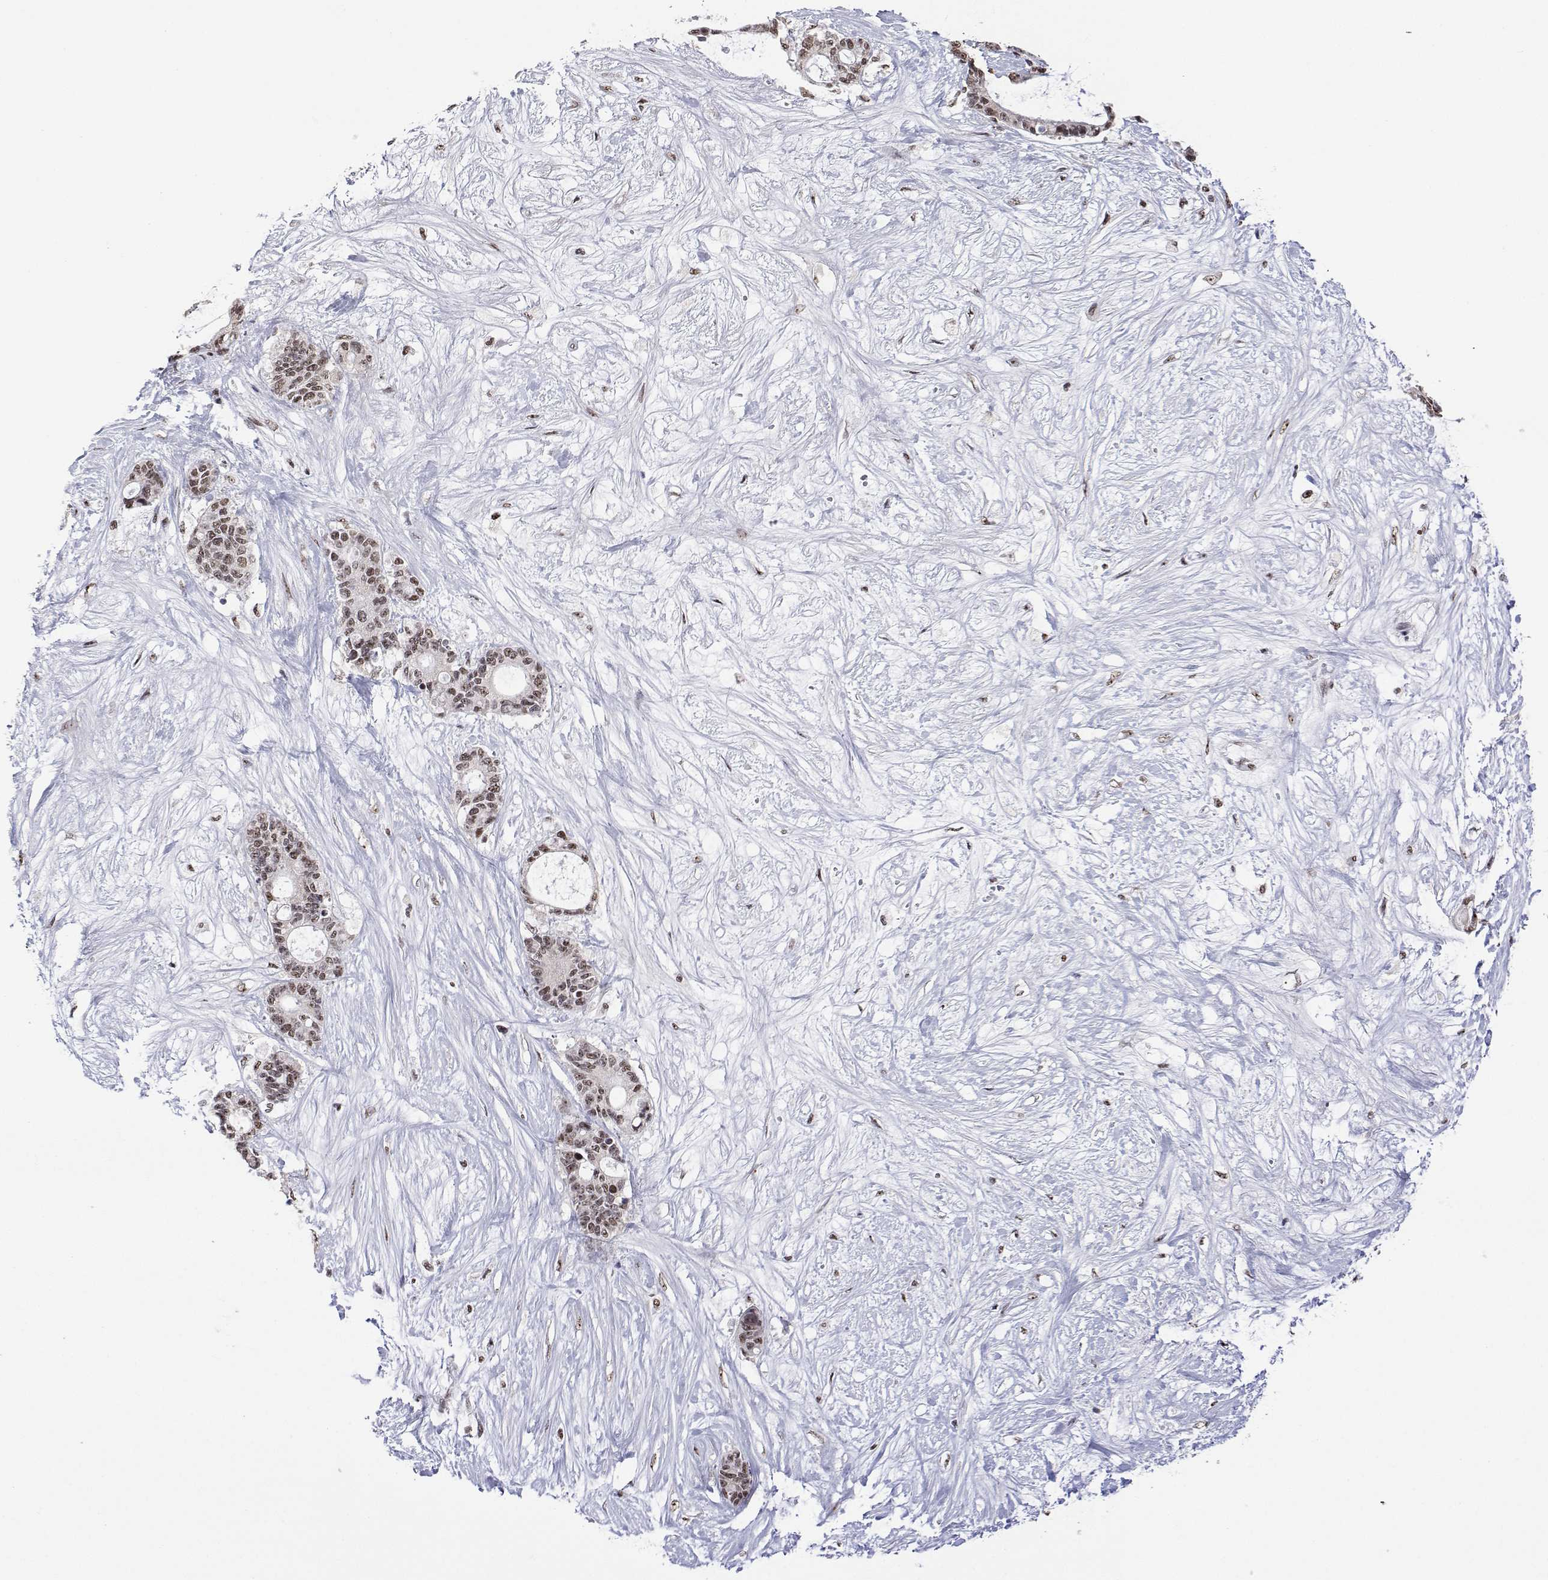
{"staining": {"intensity": "moderate", "quantity": ">75%", "location": "nuclear"}, "tissue": "liver cancer", "cell_type": "Tumor cells", "image_type": "cancer", "snomed": [{"axis": "morphology", "description": "Normal tissue, NOS"}, {"axis": "morphology", "description": "Cholangiocarcinoma"}, {"axis": "topography", "description": "Liver"}, {"axis": "topography", "description": "Peripheral nerve tissue"}], "caption": "IHC micrograph of neoplastic tissue: liver cholangiocarcinoma stained using immunohistochemistry (IHC) shows medium levels of moderate protein expression localized specifically in the nuclear of tumor cells, appearing as a nuclear brown color.", "gene": "ADAR", "patient": {"sex": "female", "age": 73}}